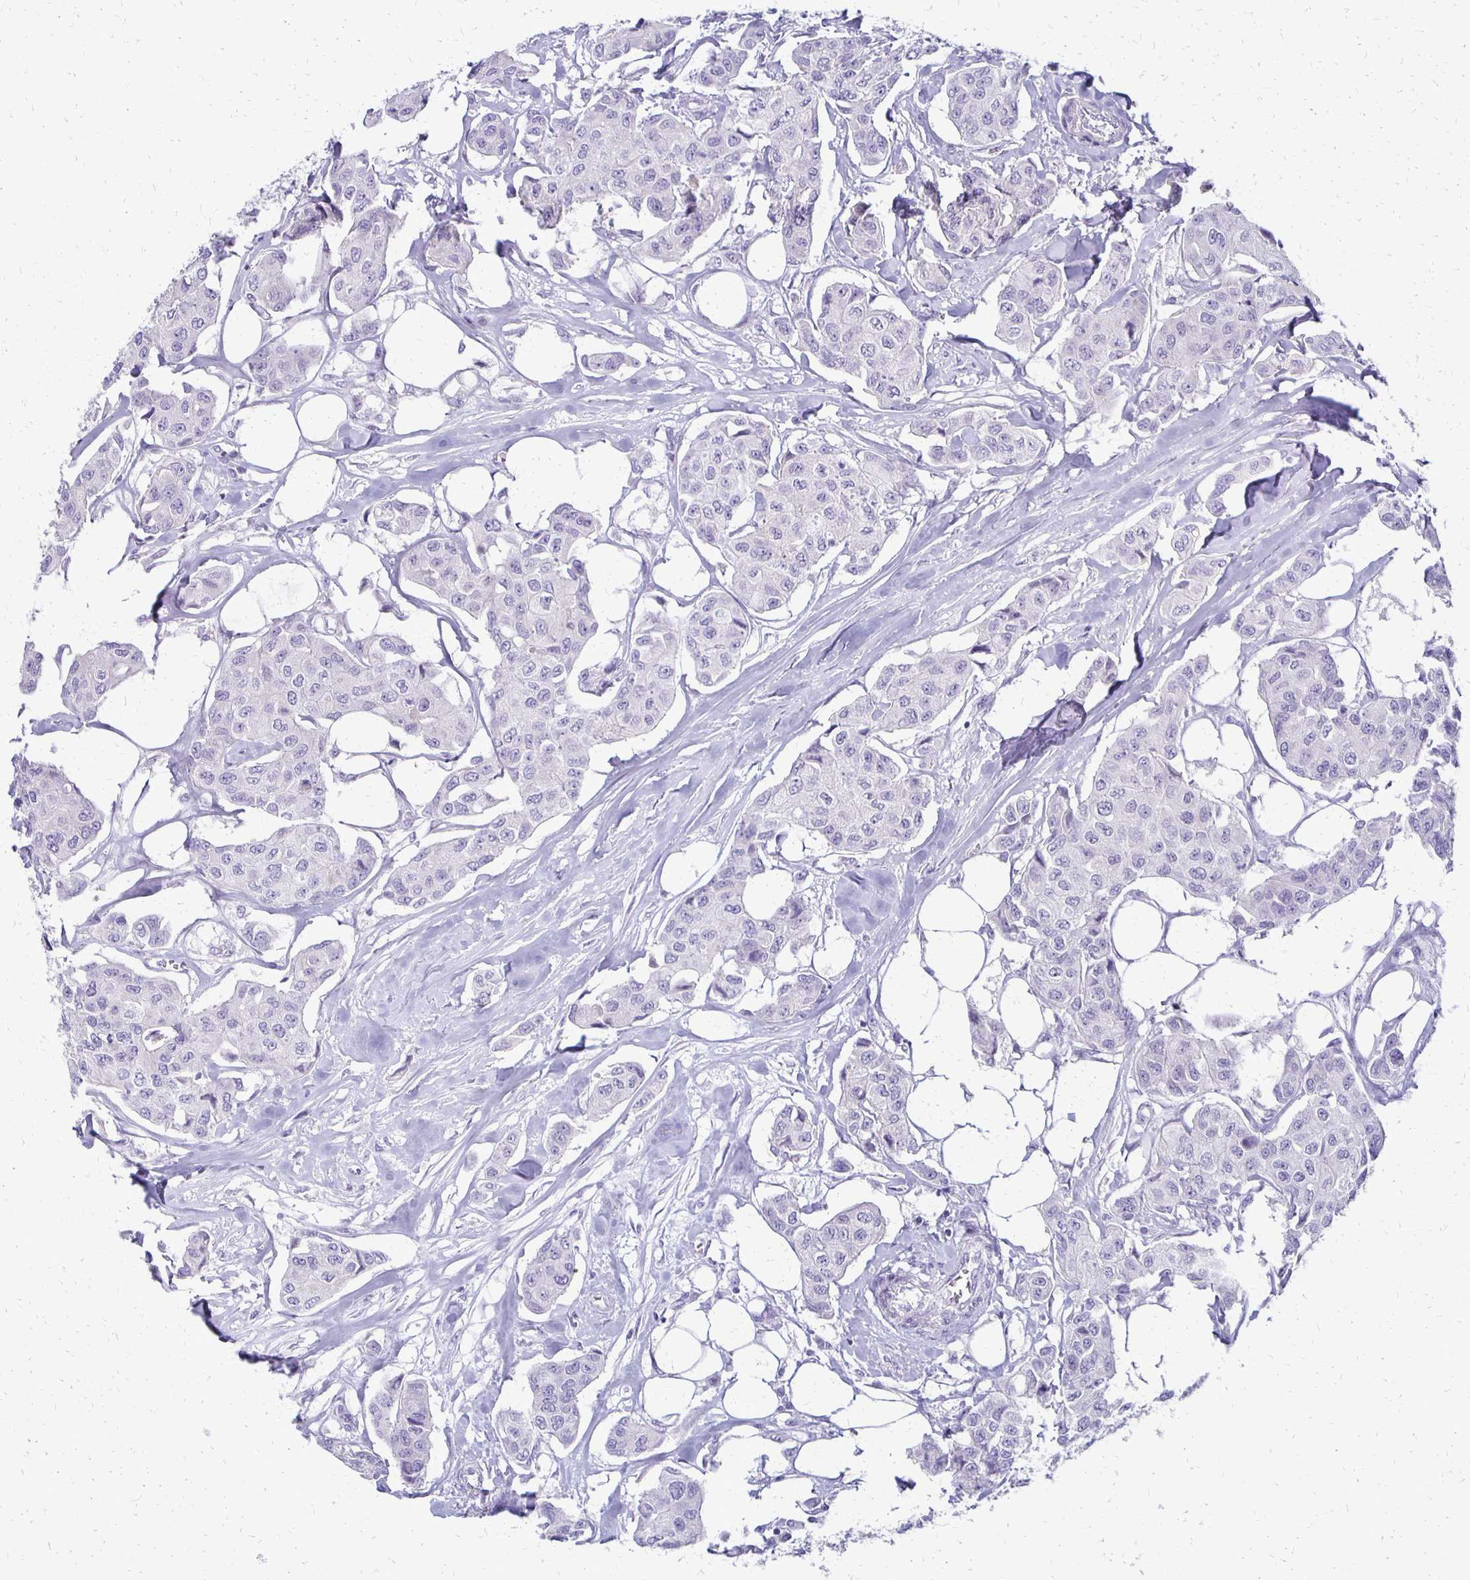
{"staining": {"intensity": "negative", "quantity": "none", "location": "none"}, "tissue": "breast cancer", "cell_type": "Tumor cells", "image_type": "cancer", "snomed": [{"axis": "morphology", "description": "Duct carcinoma"}, {"axis": "topography", "description": "Breast"}, {"axis": "topography", "description": "Lymph node"}], "caption": "High power microscopy photomicrograph of an immunohistochemistry micrograph of infiltrating ductal carcinoma (breast), revealing no significant expression in tumor cells.", "gene": "RHOC", "patient": {"sex": "female", "age": 80}}